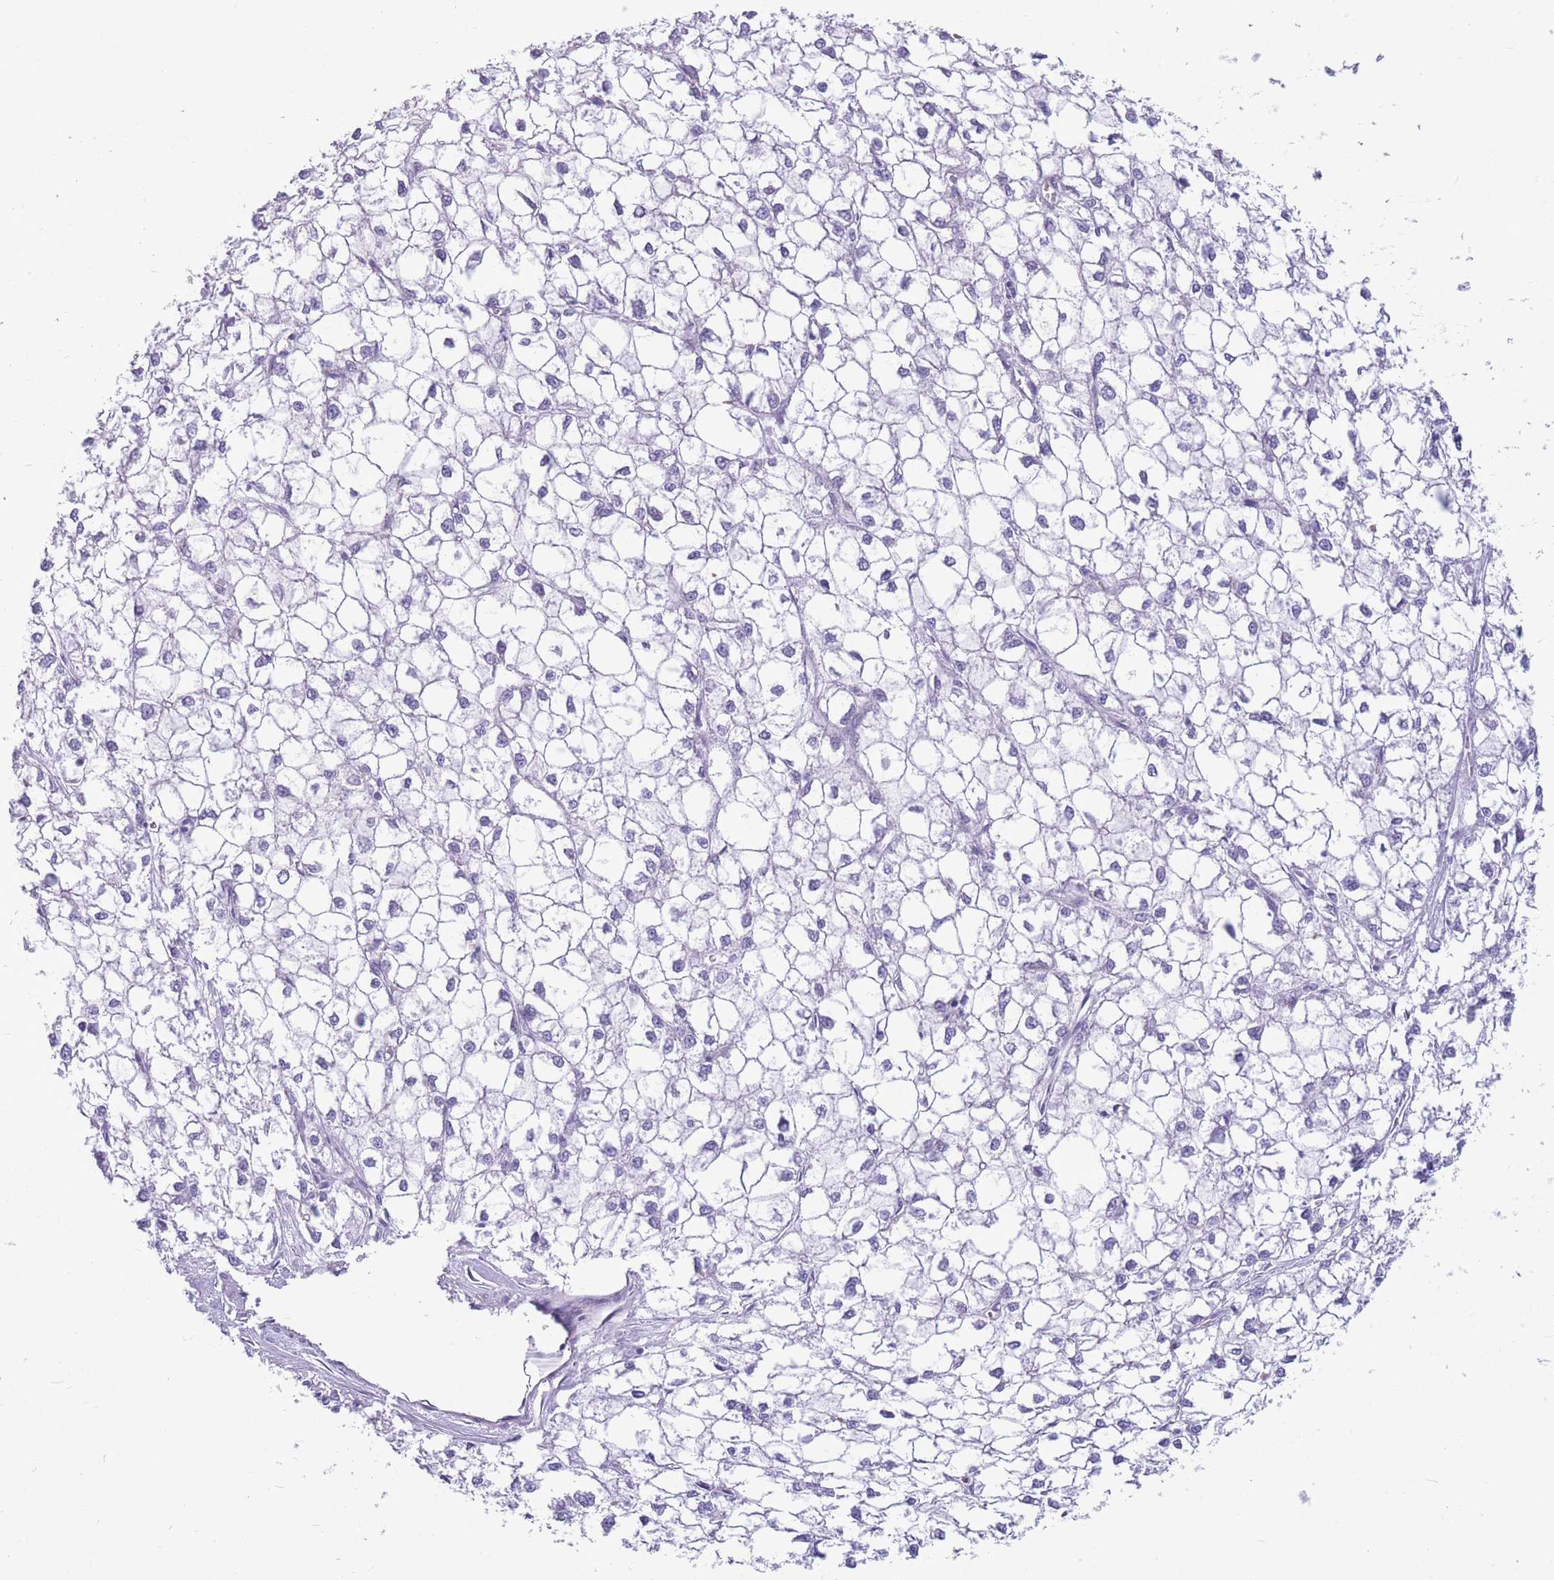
{"staining": {"intensity": "negative", "quantity": "none", "location": "none"}, "tissue": "liver cancer", "cell_type": "Tumor cells", "image_type": "cancer", "snomed": [{"axis": "morphology", "description": "Carcinoma, Hepatocellular, NOS"}, {"axis": "topography", "description": "Liver"}], "caption": "Immunohistochemical staining of liver hepatocellular carcinoma displays no significant expression in tumor cells.", "gene": "MTSS2", "patient": {"sex": "female", "age": 43}}